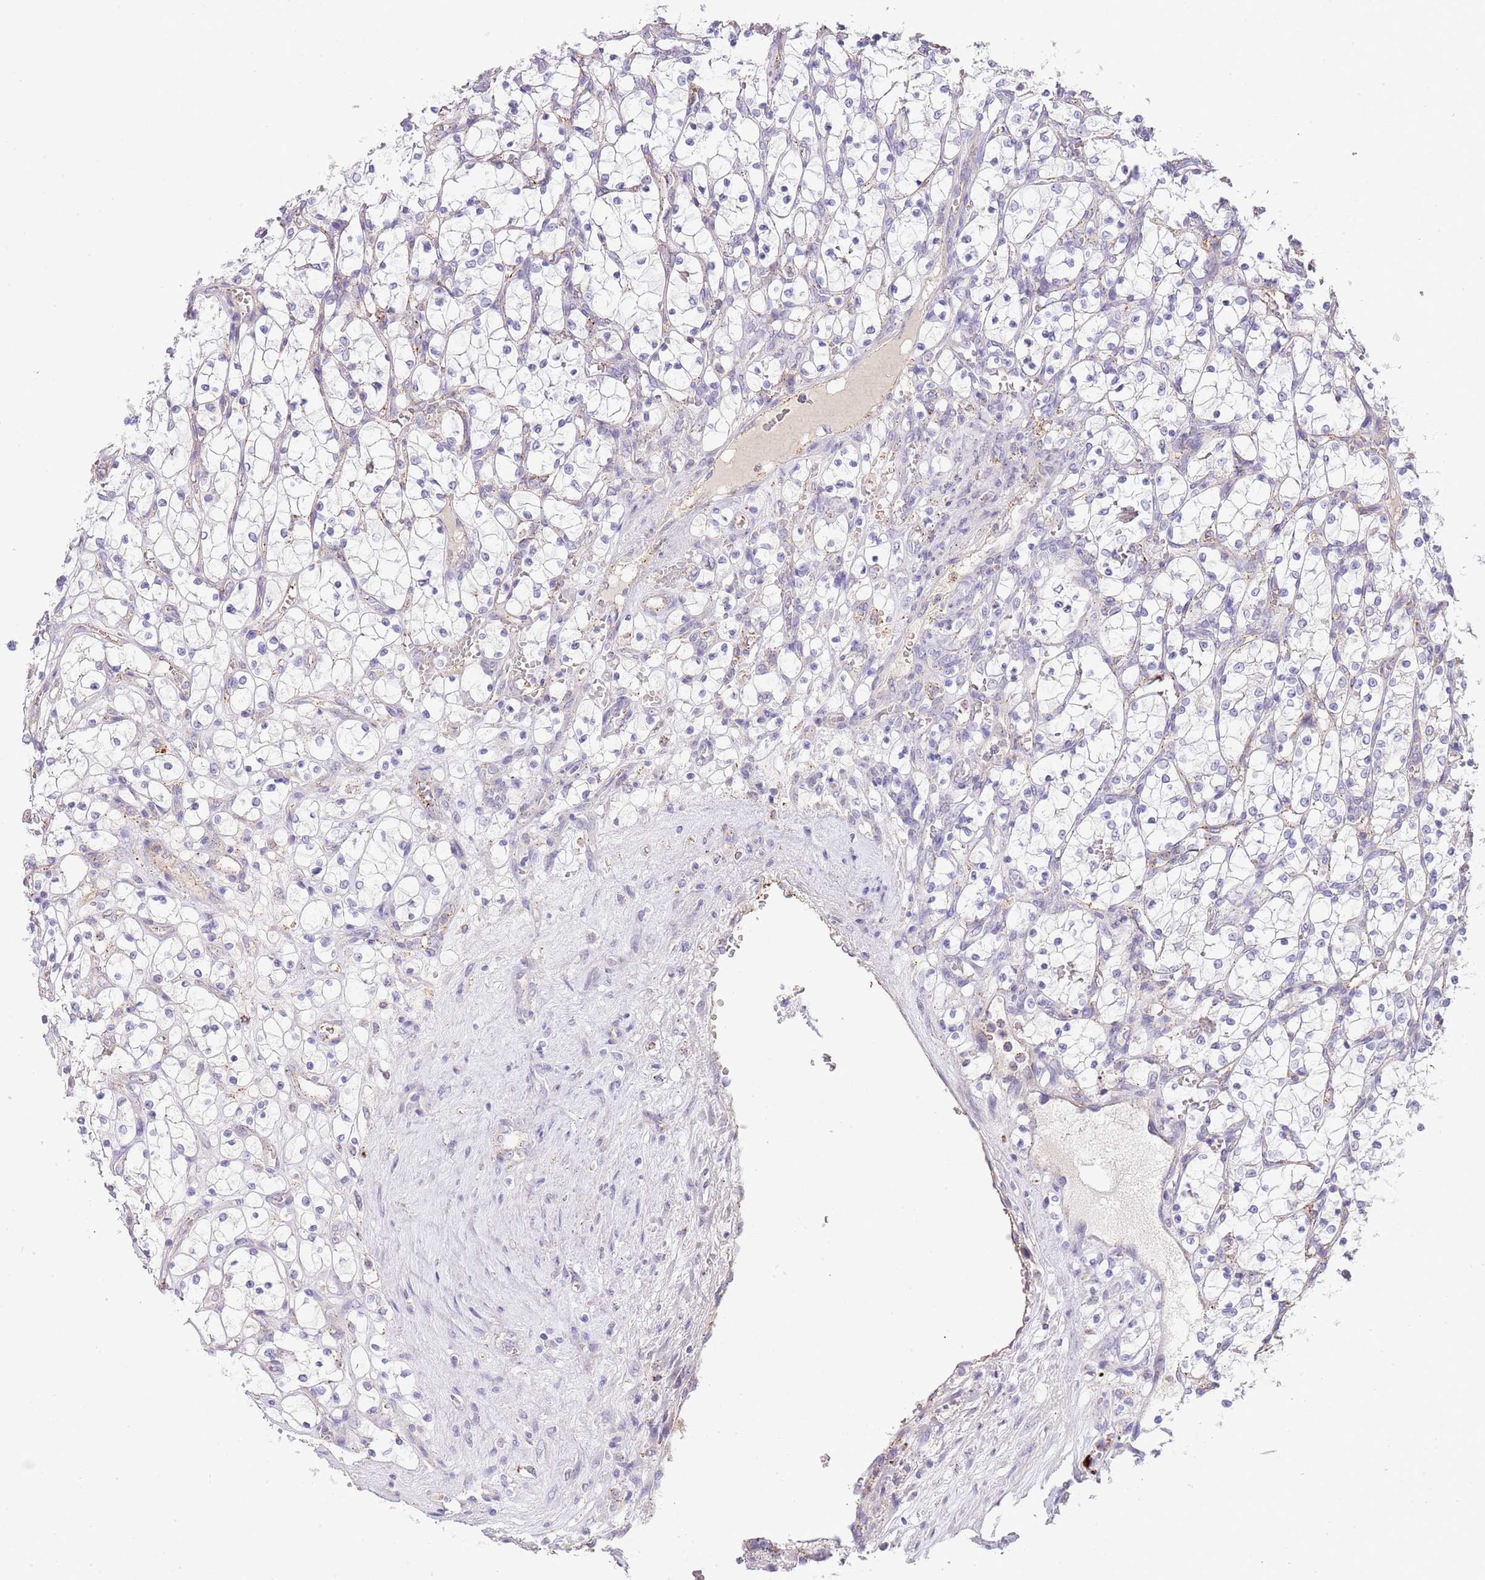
{"staining": {"intensity": "negative", "quantity": "none", "location": "none"}, "tissue": "renal cancer", "cell_type": "Tumor cells", "image_type": "cancer", "snomed": [{"axis": "morphology", "description": "Adenocarcinoma, NOS"}, {"axis": "topography", "description": "Kidney"}], "caption": "Immunohistochemical staining of human renal cancer demonstrates no significant staining in tumor cells.", "gene": "ABHD17A", "patient": {"sex": "female", "age": 69}}